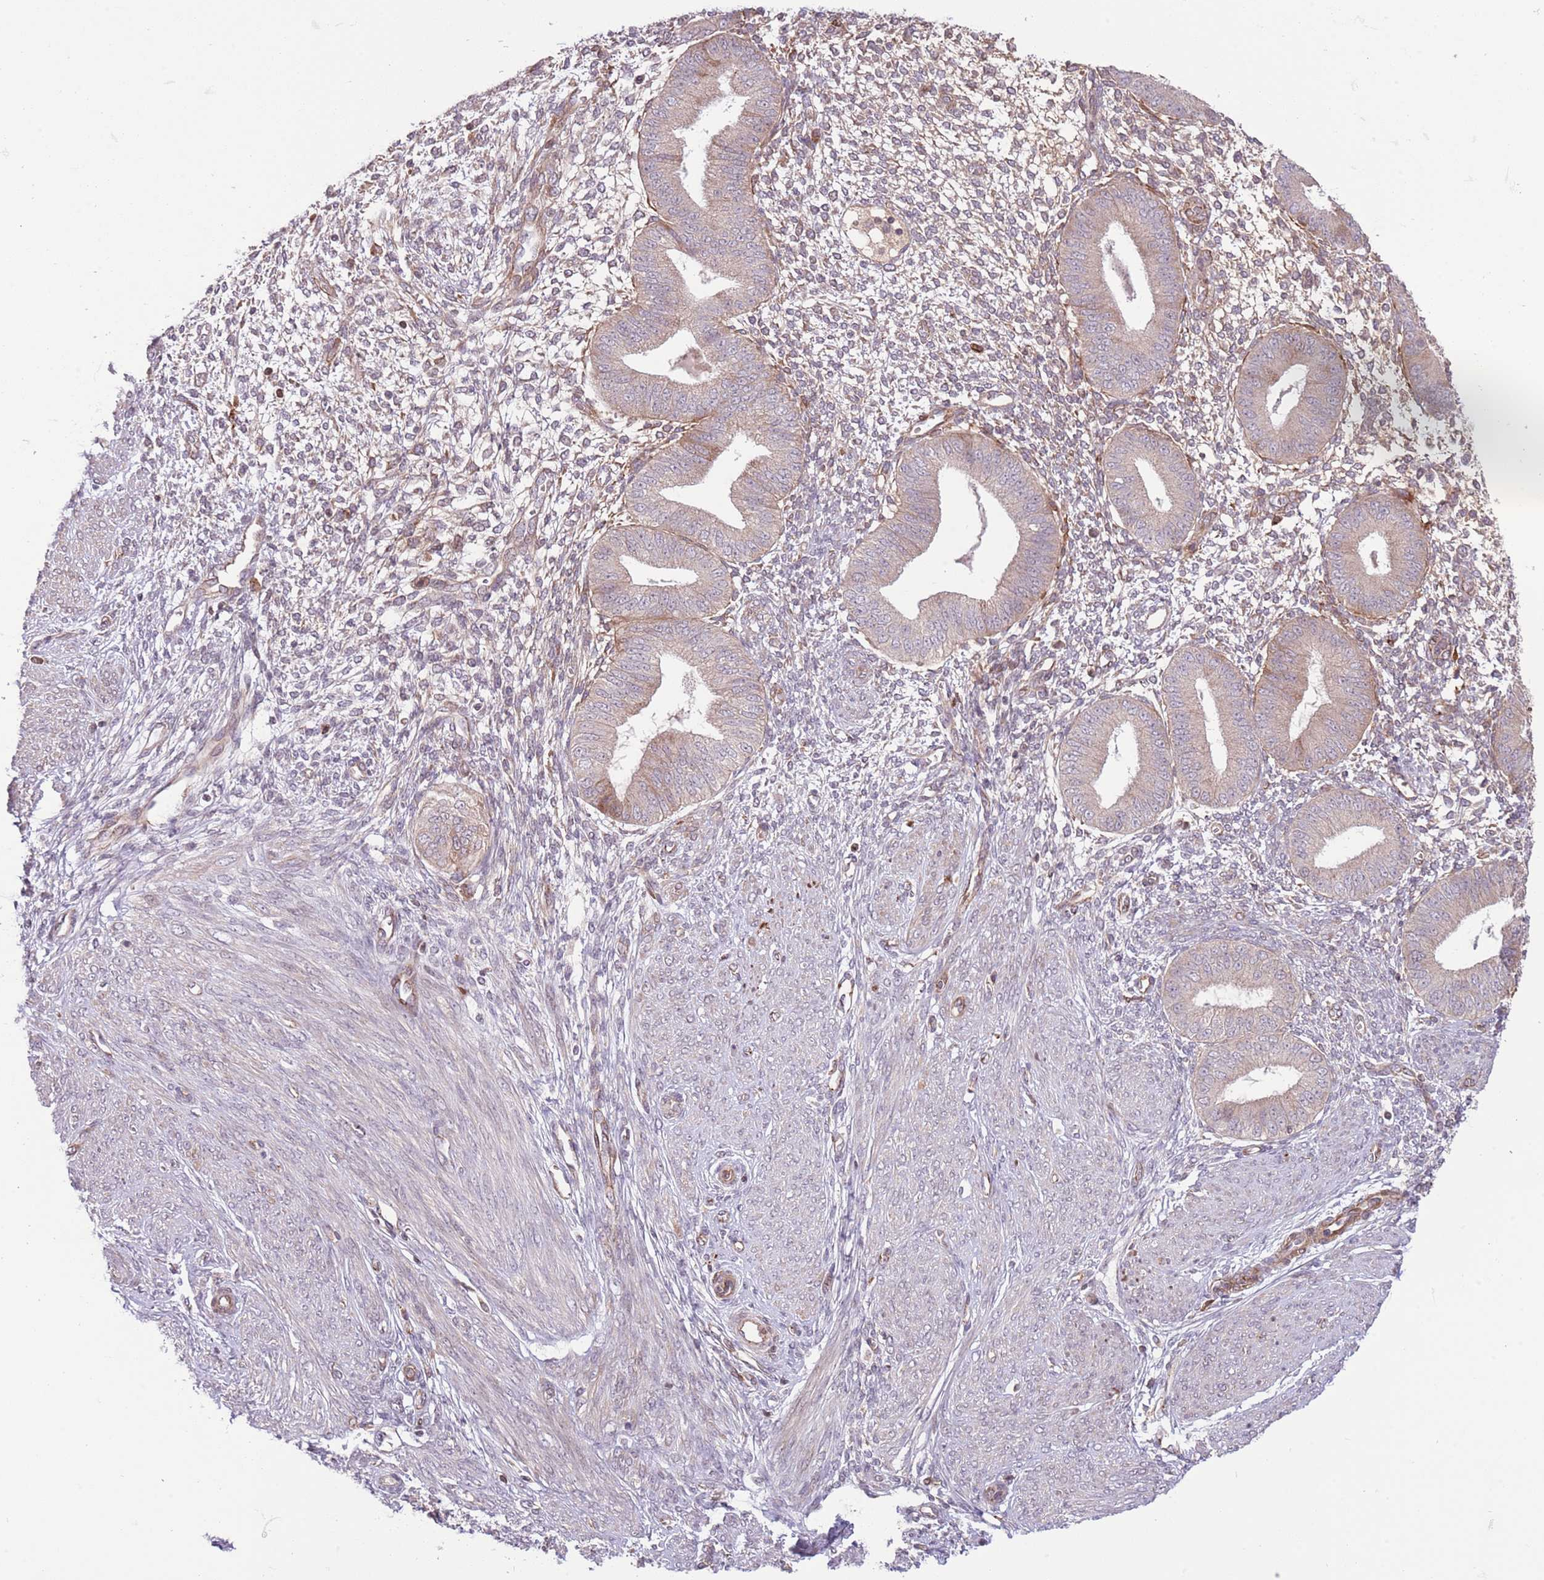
{"staining": {"intensity": "weak", "quantity": "25%-75%", "location": "cytoplasmic/membranous"}, "tissue": "endometrium", "cell_type": "Cells in endometrial stroma", "image_type": "normal", "snomed": [{"axis": "morphology", "description": "Normal tissue, NOS"}, {"axis": "topography", "description": "Endometrium"}], "caption": "Weak cytoplasmic/membranous expression for a protein is identified in about 25%-75% of cells in endometrial stroma of normal endometrium using immunohistochemistry.", "gene": "DPP10", "patient": {"sex": "female", "age": 49}}